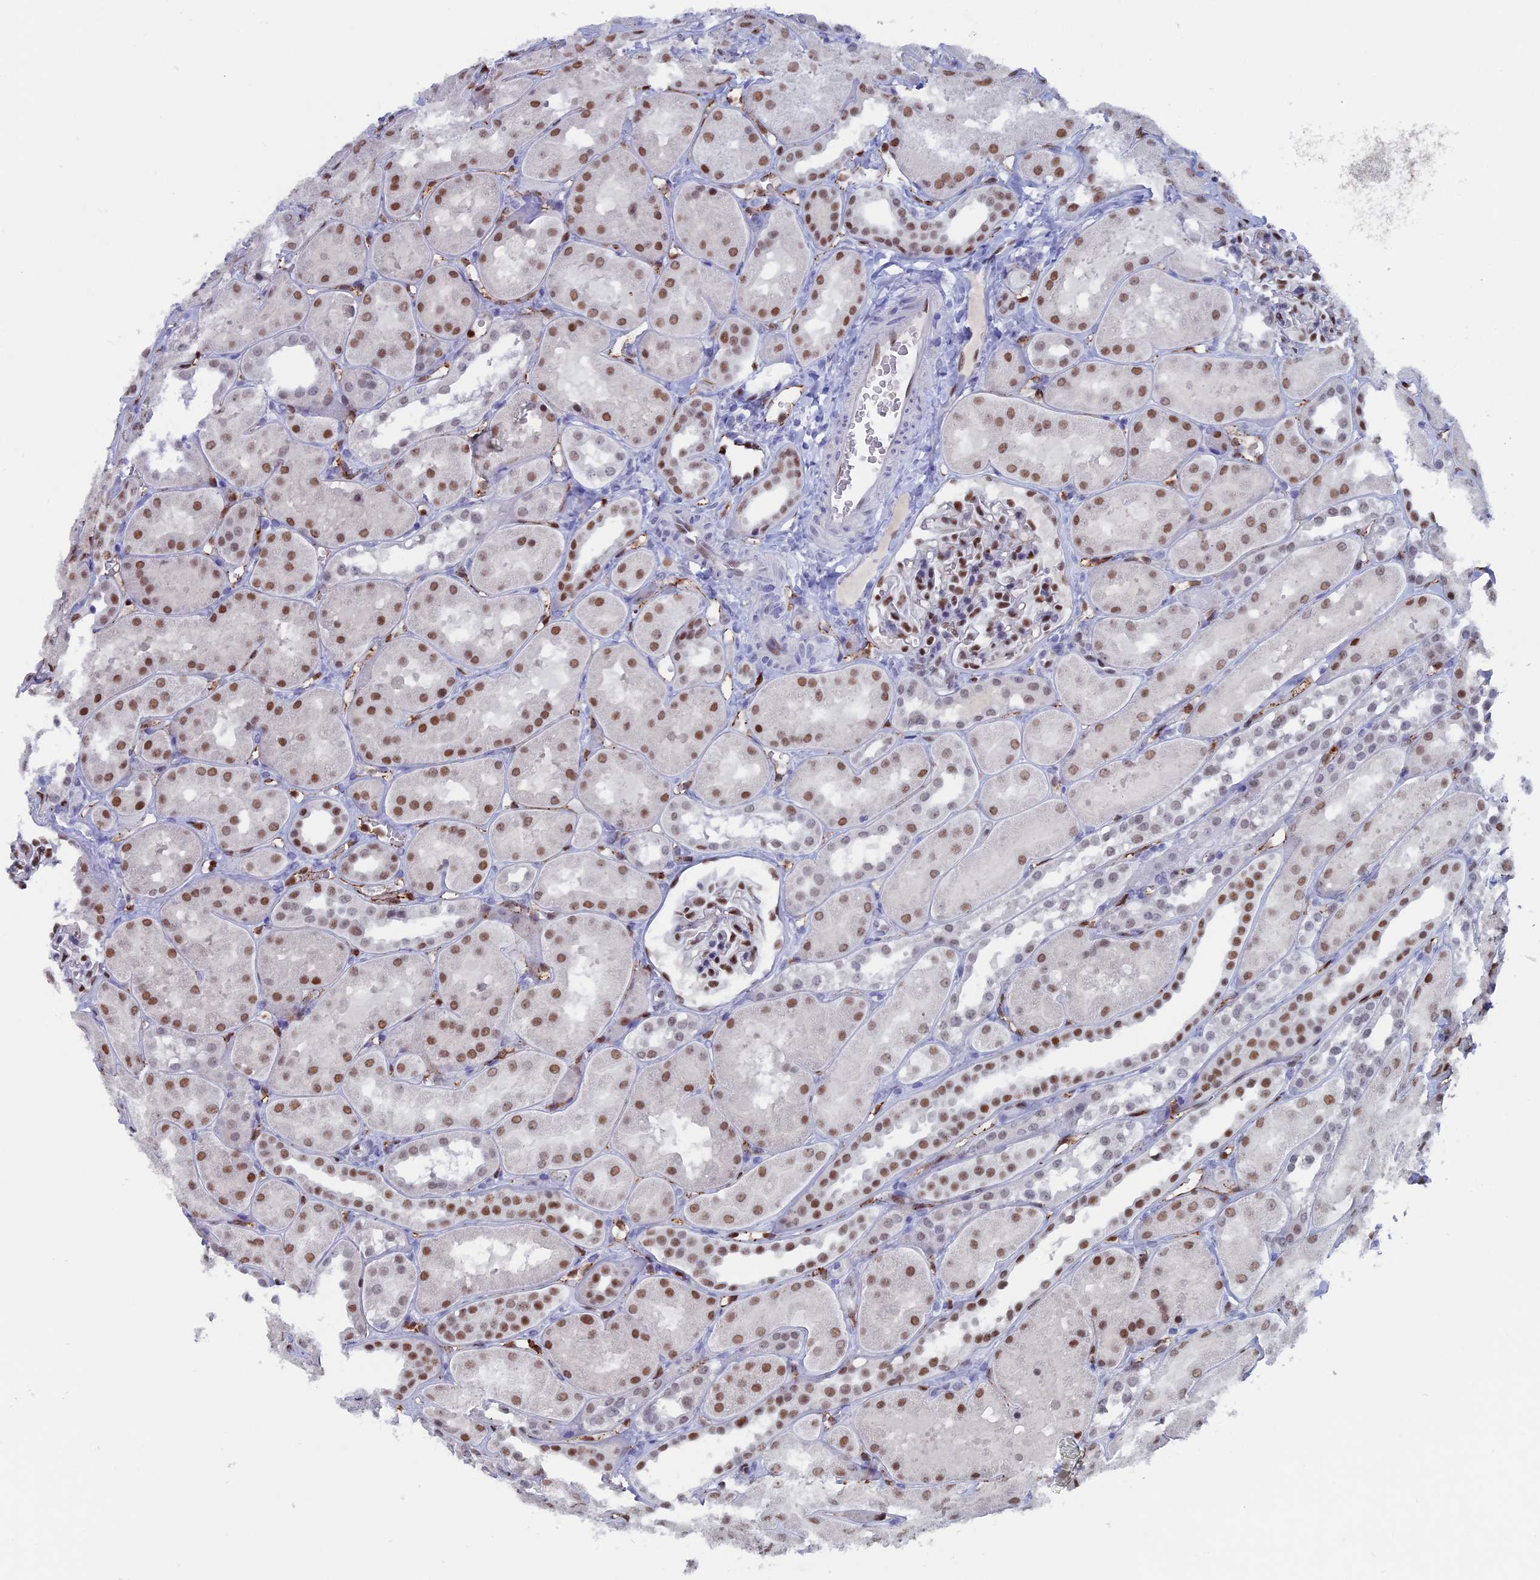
{"staining": {"intensity": "moderate", "quantity": ">75%", "location": "nuclear"}, "tissue": "kidney", "cell_type": "Cells in glomeruli", "image_type": "normal", "snomed": [{"axis": "morphology", "description": "Normal tissue, NOS"}, {"axis": "topography", "description": "Kidney"}, {"axis": "topography", "description": "Urinary bladder"}], "caption": "Immunohistochemical staining of unremarkable human kidney exhibits >75% levels of moderate nuclear protein staining in about >75% of cells in glomeruli. The staining was performed using DAB, with brown indicating positive protein expression. Nuclei are stained blue with hematoxylin.", "gene": "NOL4L", "patient": {"sex": "male", "age": 16}}